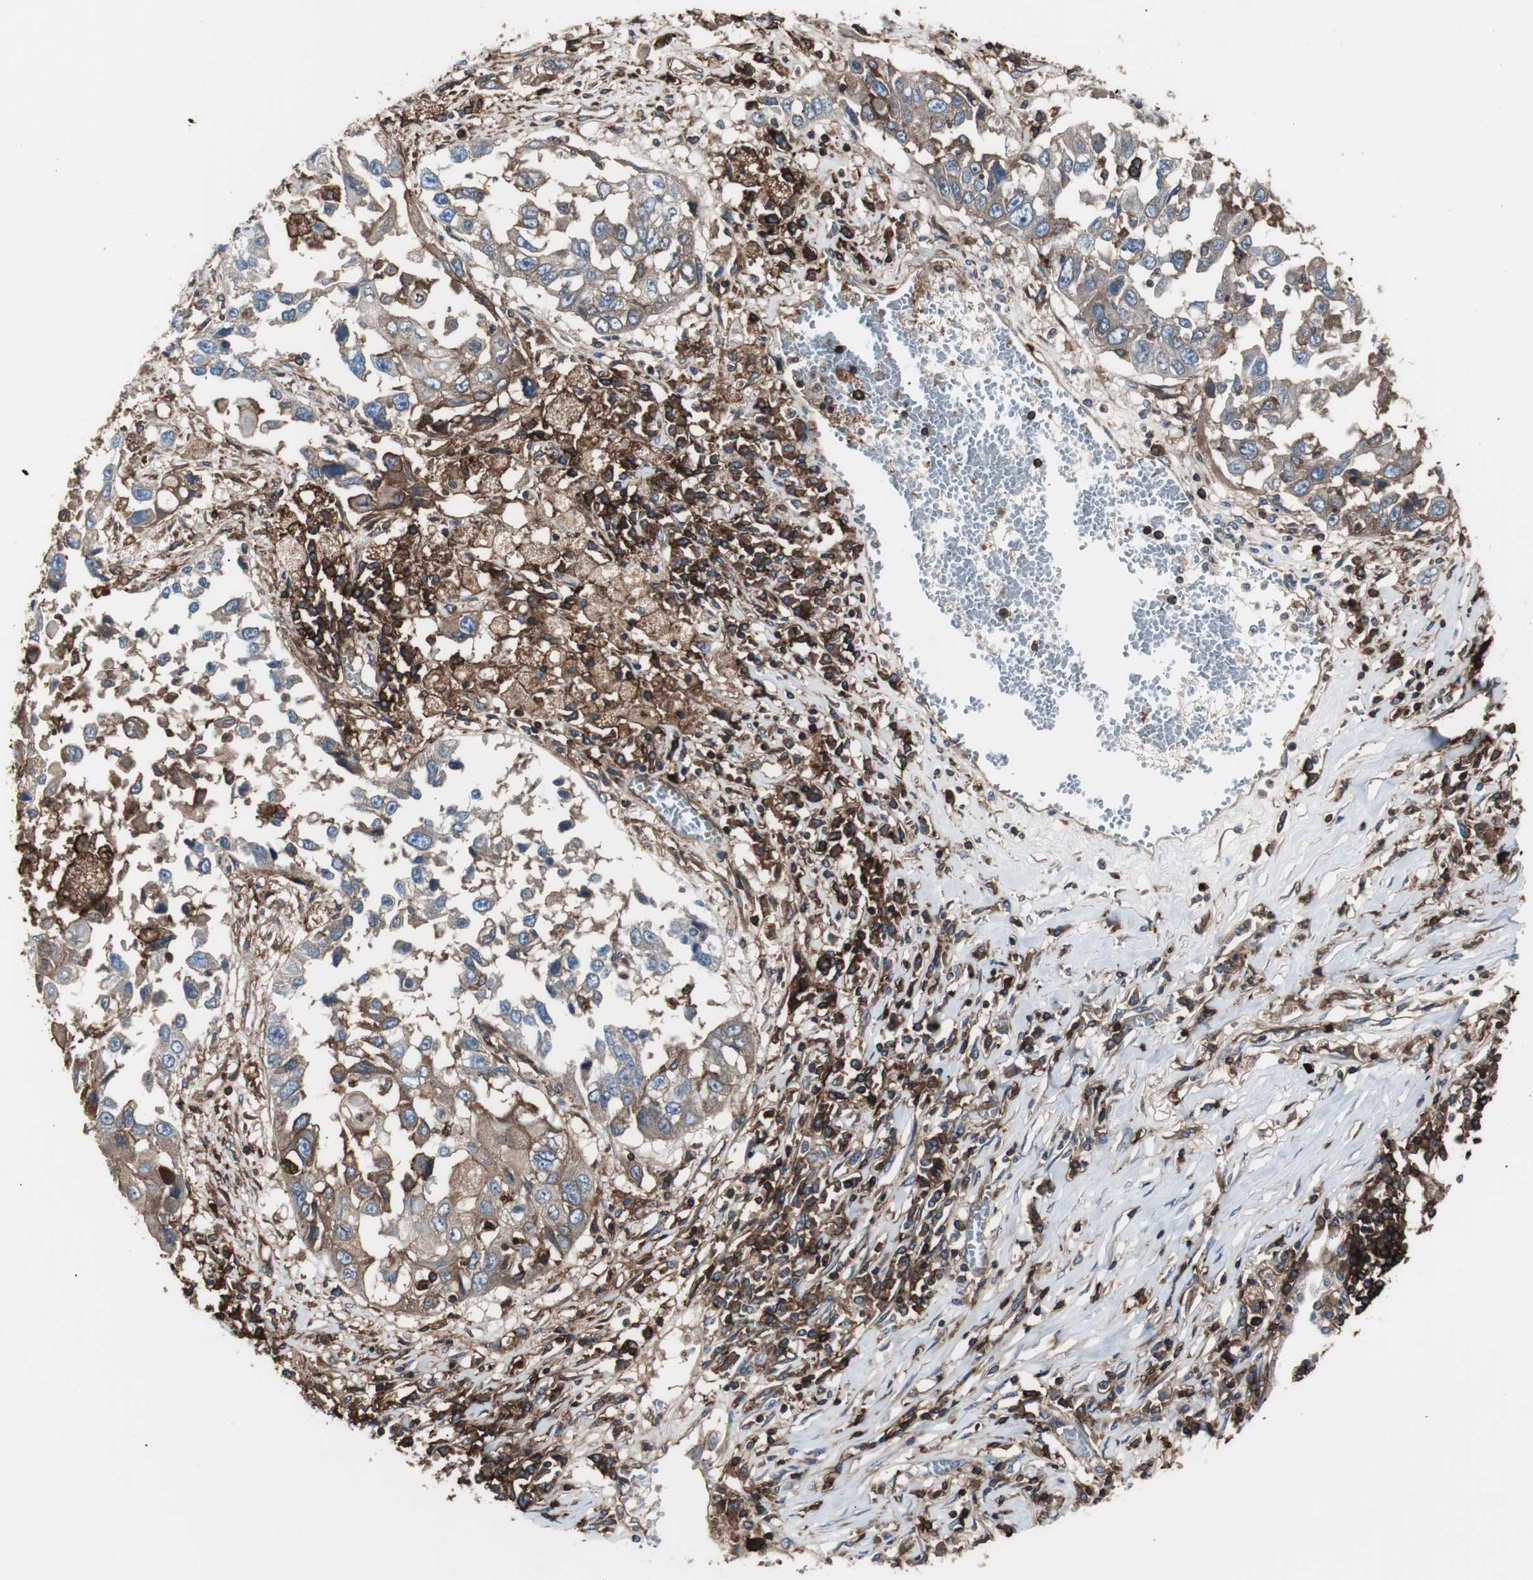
{"staining": {"intensity": "moderate", "quantity": "<25%", "location": "cytoplasmic/membranous"}, "tissue": "lung cancer", "cell_type": "Tumor cells", "image_type": "cancer", "snomed": [{"axis": "morphology", "description": "Squamous cell carcinoma, NOS"}, {"axis": "topography", "description": "Lung"}], "caption": "DAB (3,3'-diaminobenzidine) immunohistochemical staining of human squamous cell carcinoma (lung) demonstrates moderate cytoplasmic/membranous protein expression in about <25% of tumor cells. (DAB (3,3'-diaminobenzidine) = brown stain, brightfield microscopy at high magnification).", "gene": "B2M", "patient": {"sex": "male", "age": 71}}